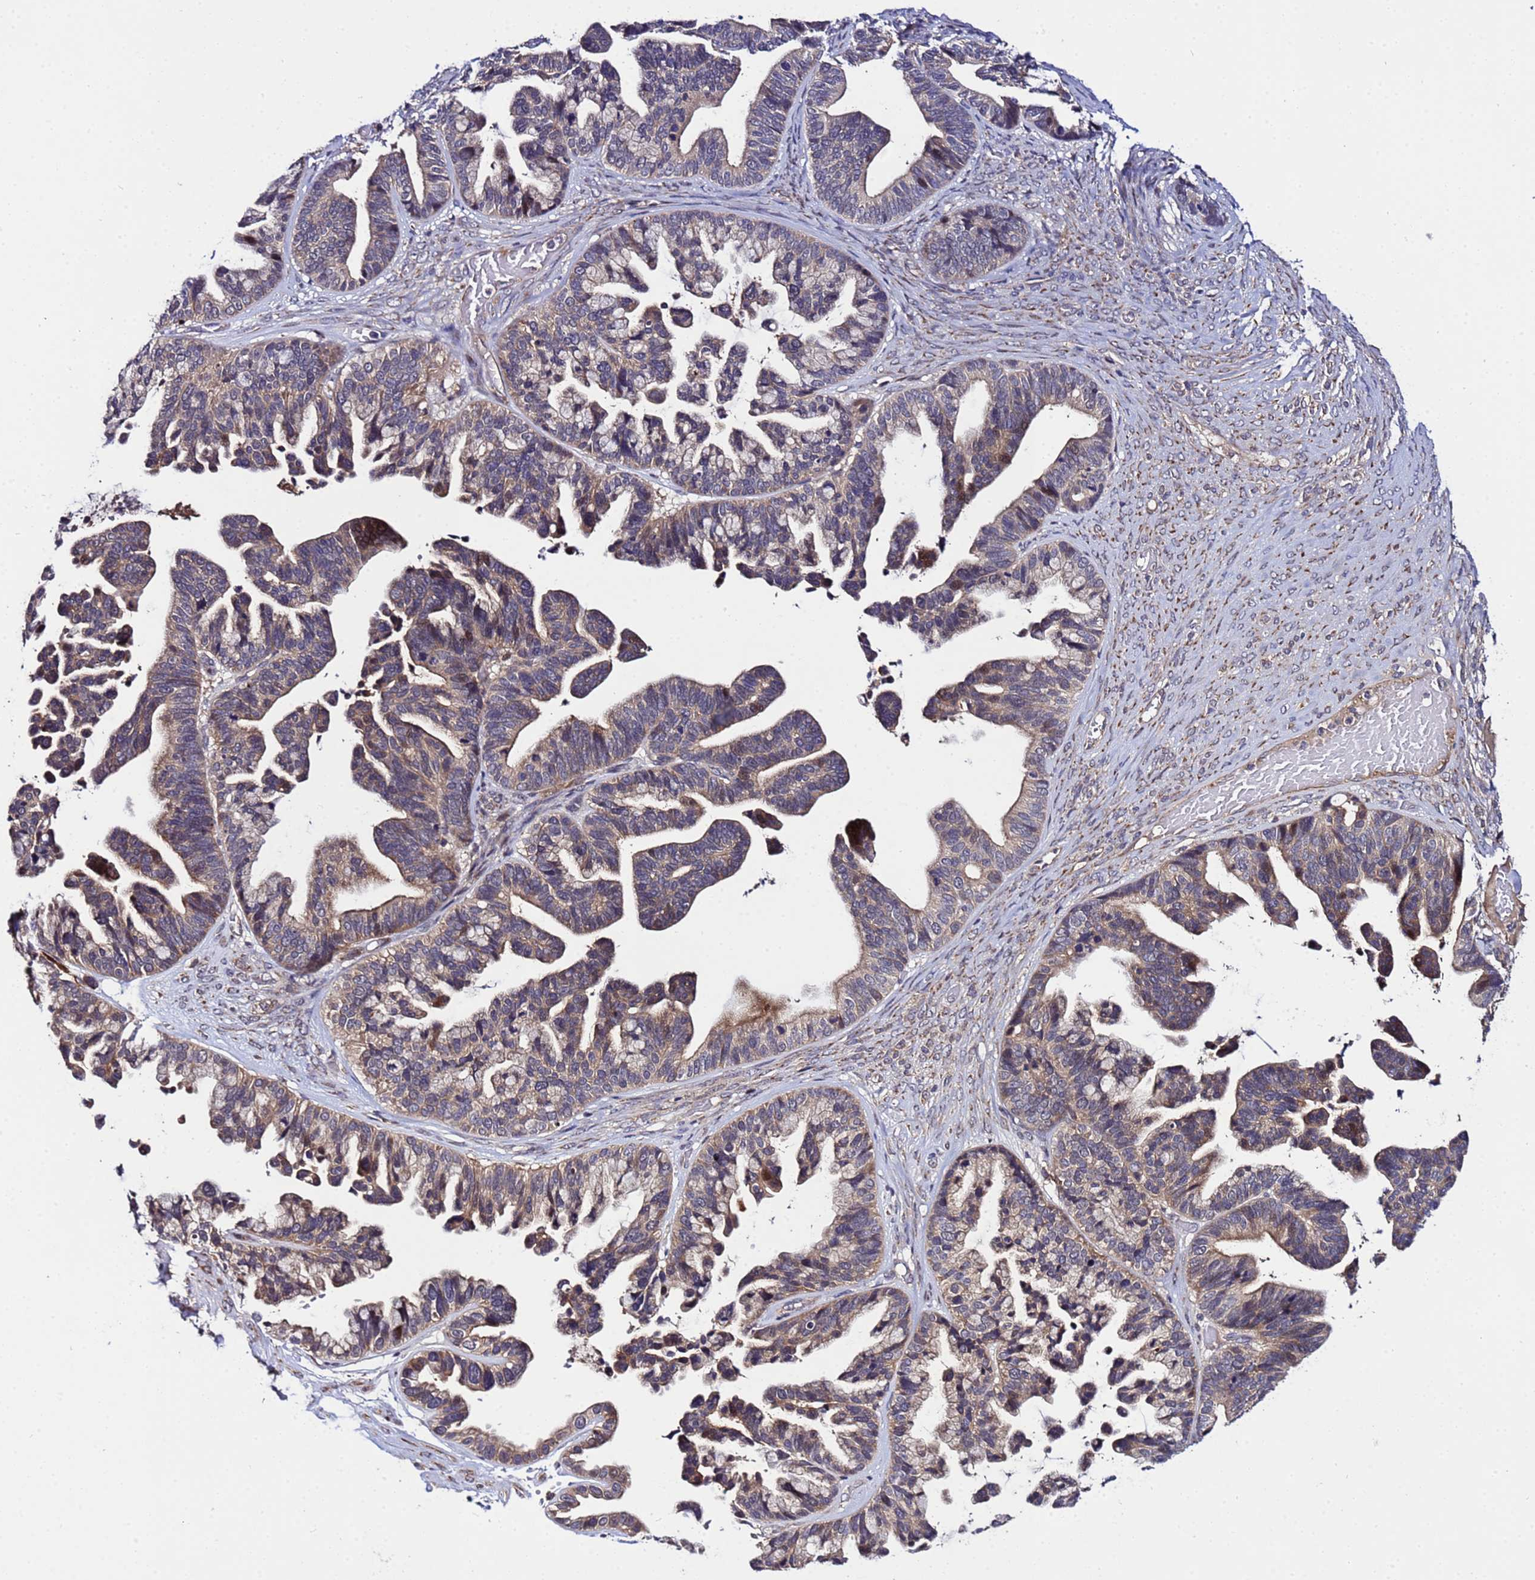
{"staining": {"intensity": "moderate", "quantity": "25%-75%", "location": "cytoplasmic/membranous"}, "tissue": "ovarian cancer", "cell_type": "Tumor cells", "image_type": "cancer", "snomed": [{"axis": "morphology", "description": "Cystadenocarcinoma, serous, NOS"}, {"axis": "topography", "description": "Ovary"}], "caption": "IHC (DAB (3,3'-diaminobenzidine)) staining of human serous cystadenocarcinoma (ovarian) reveals moderate cytoplasmic/membranous protein expression in about 25%-75% of tumor cells. The staining was performed using DAB (3,3'-diaminobenzidine), with brown indicating positive protein expression. Nuclei are stained blue with hematoxylin.", "gene": "PLXDC2", "patient": {"sex": "female", "age": 56}}